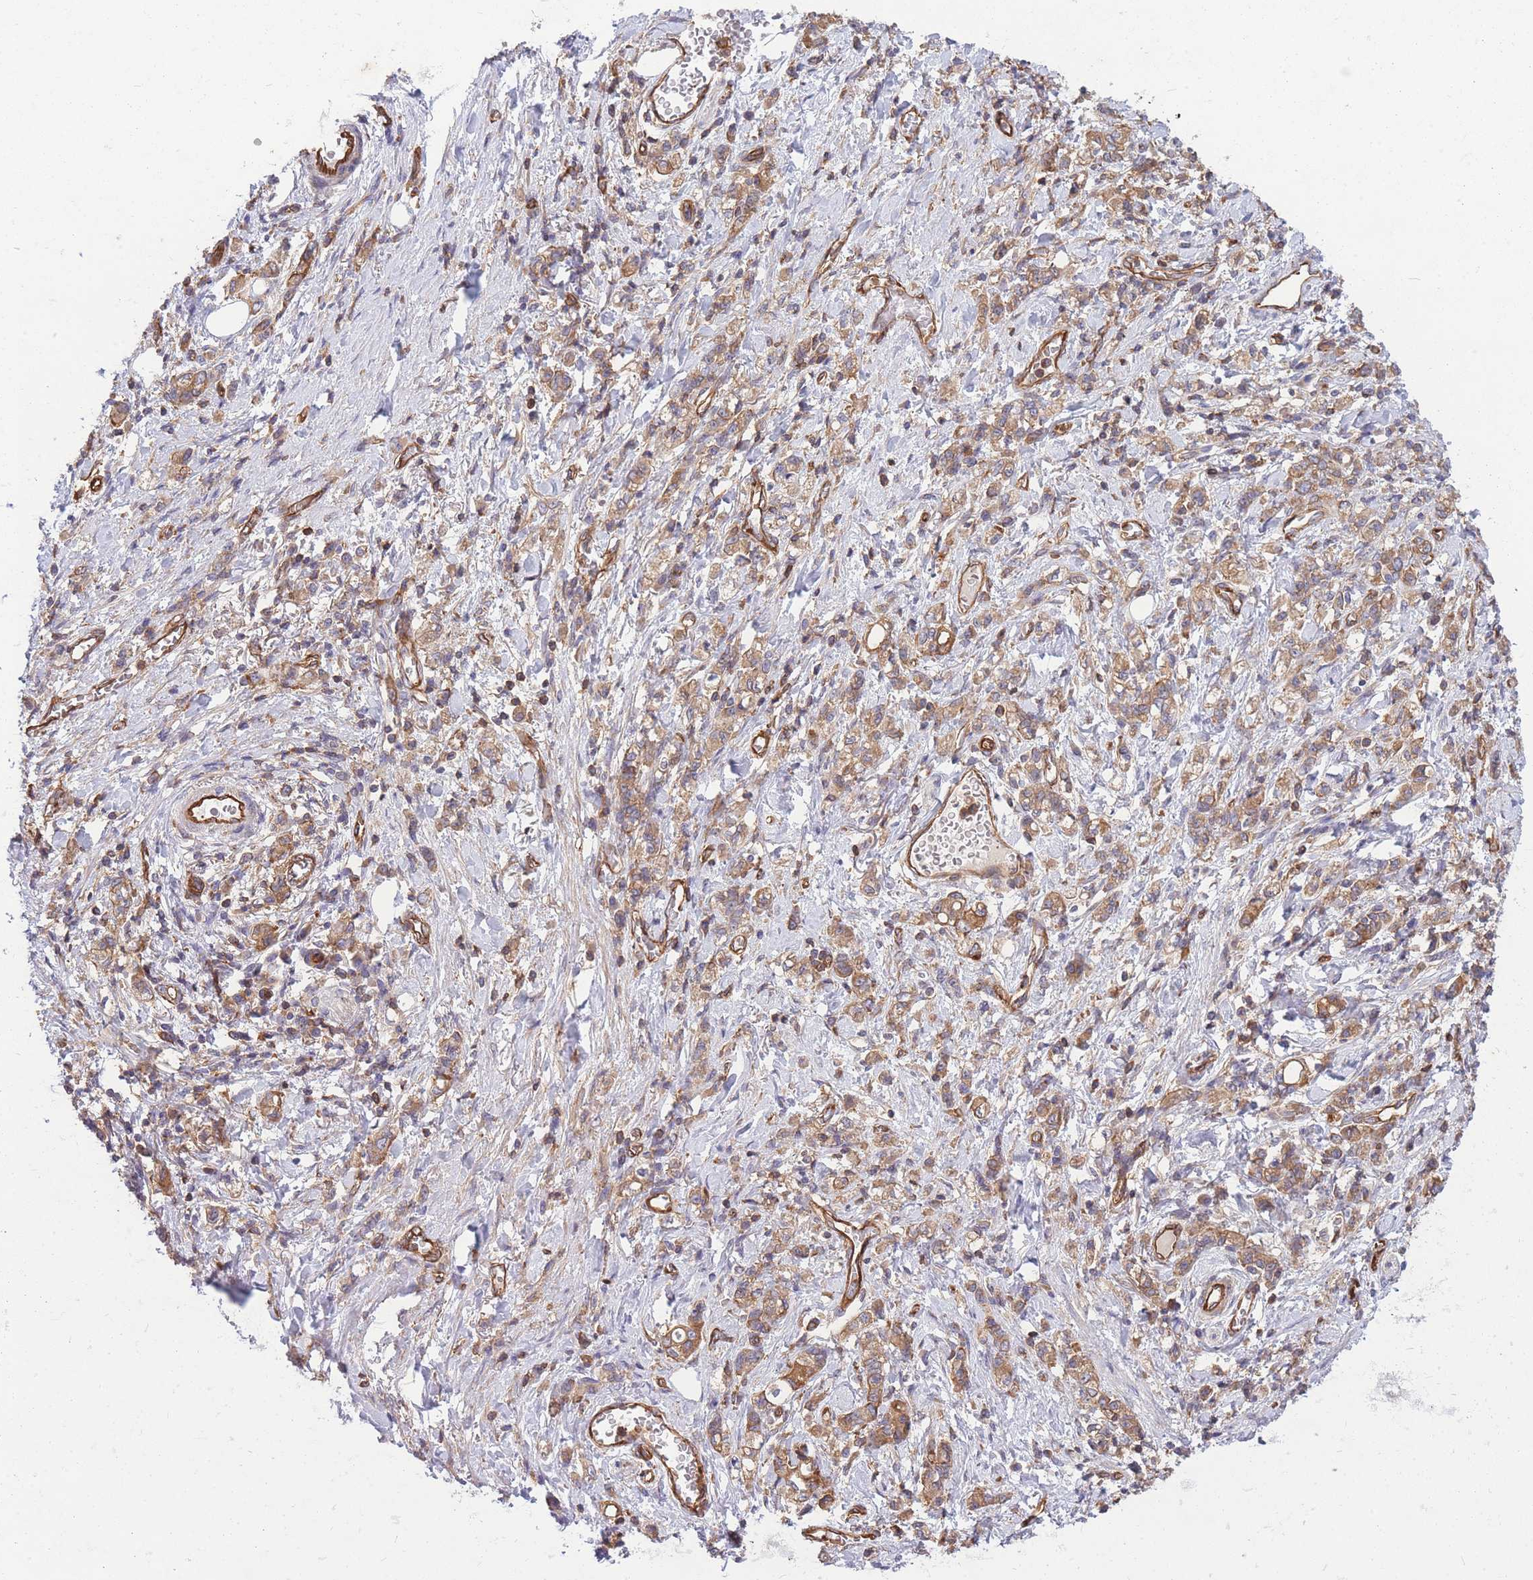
{"staining": {"intensity": "moderate", "quantity": ">75%", "location": "cytoplasmic/membranous"}, "tissue": "stomach cancer", "cell_type": "Tumor cells", "image_type": "cancer", "snomed": [{"axis": "morphology", "description": "Adenocarcinoma, NOS"}, {"axis": "topography", "description": "Stomach"}], "caption": "Stomach cancer (adenocarcinoma) stained for a protein demonstrates moderate cytoplasmic/membranous positivity in tumor cells.", "gene": "GGA1", "patient": {"sex": "male", "age": 77}}